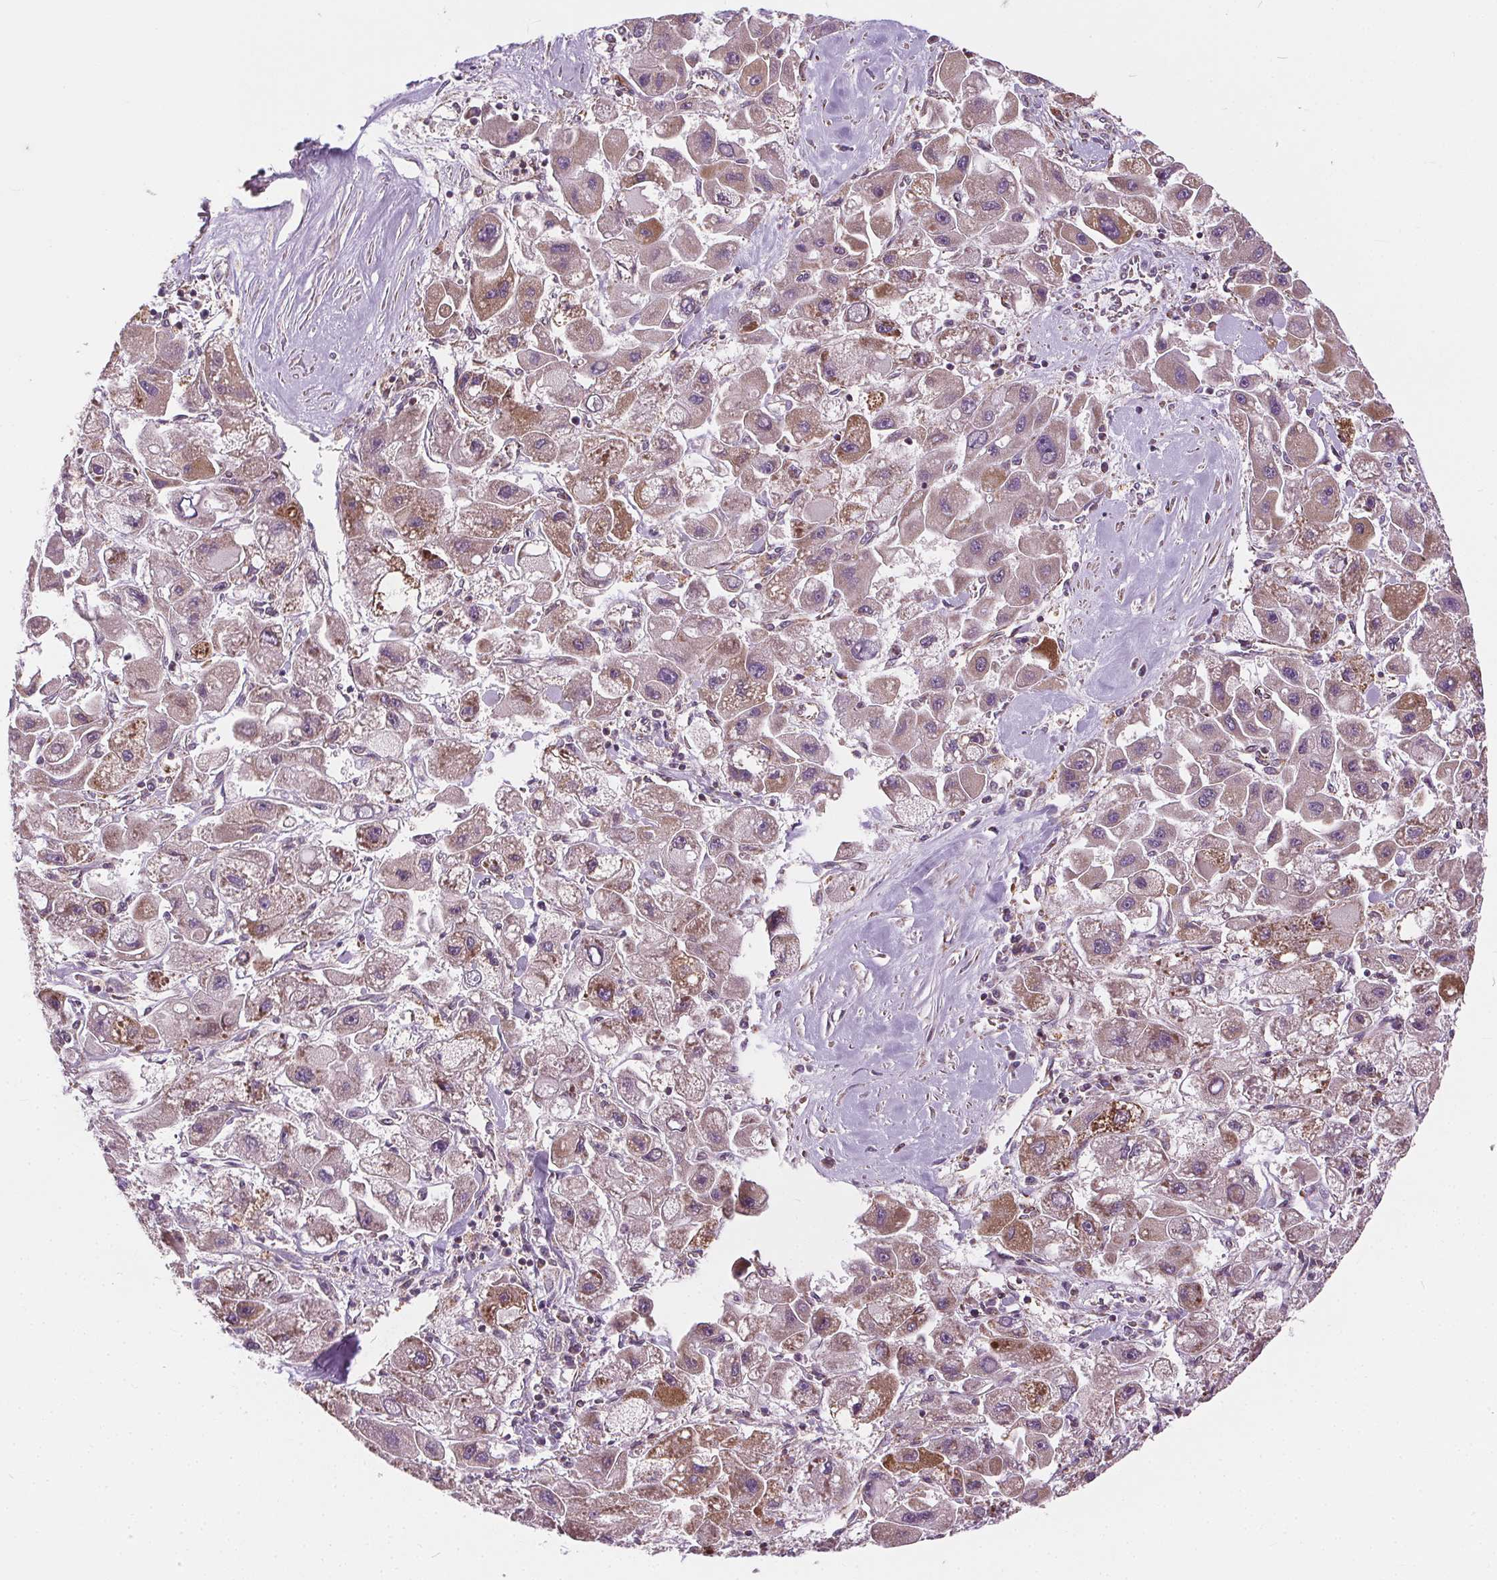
{"staining": {"intensity": "moderate", "quantity": "<25%", "location": "cytoplasmic/membranous"}, "tissue": "liver cancer", "cell_type": "Tumor cells", "image_type": "cancer", "snomed": [{"axis": "morphology", "description": "Carcinoma, Hepatocellular, NOS"}, {"axis": "topography", "description": "Liver"}], "caption": "This photomicrograph displays IHC staining of liver cancer, with low moderate cytoplasmic/membranous staining in approximately <25% of tumor cells.", "gene": "GOLT1B", "patient": {"sex": "male", "age": 24}}